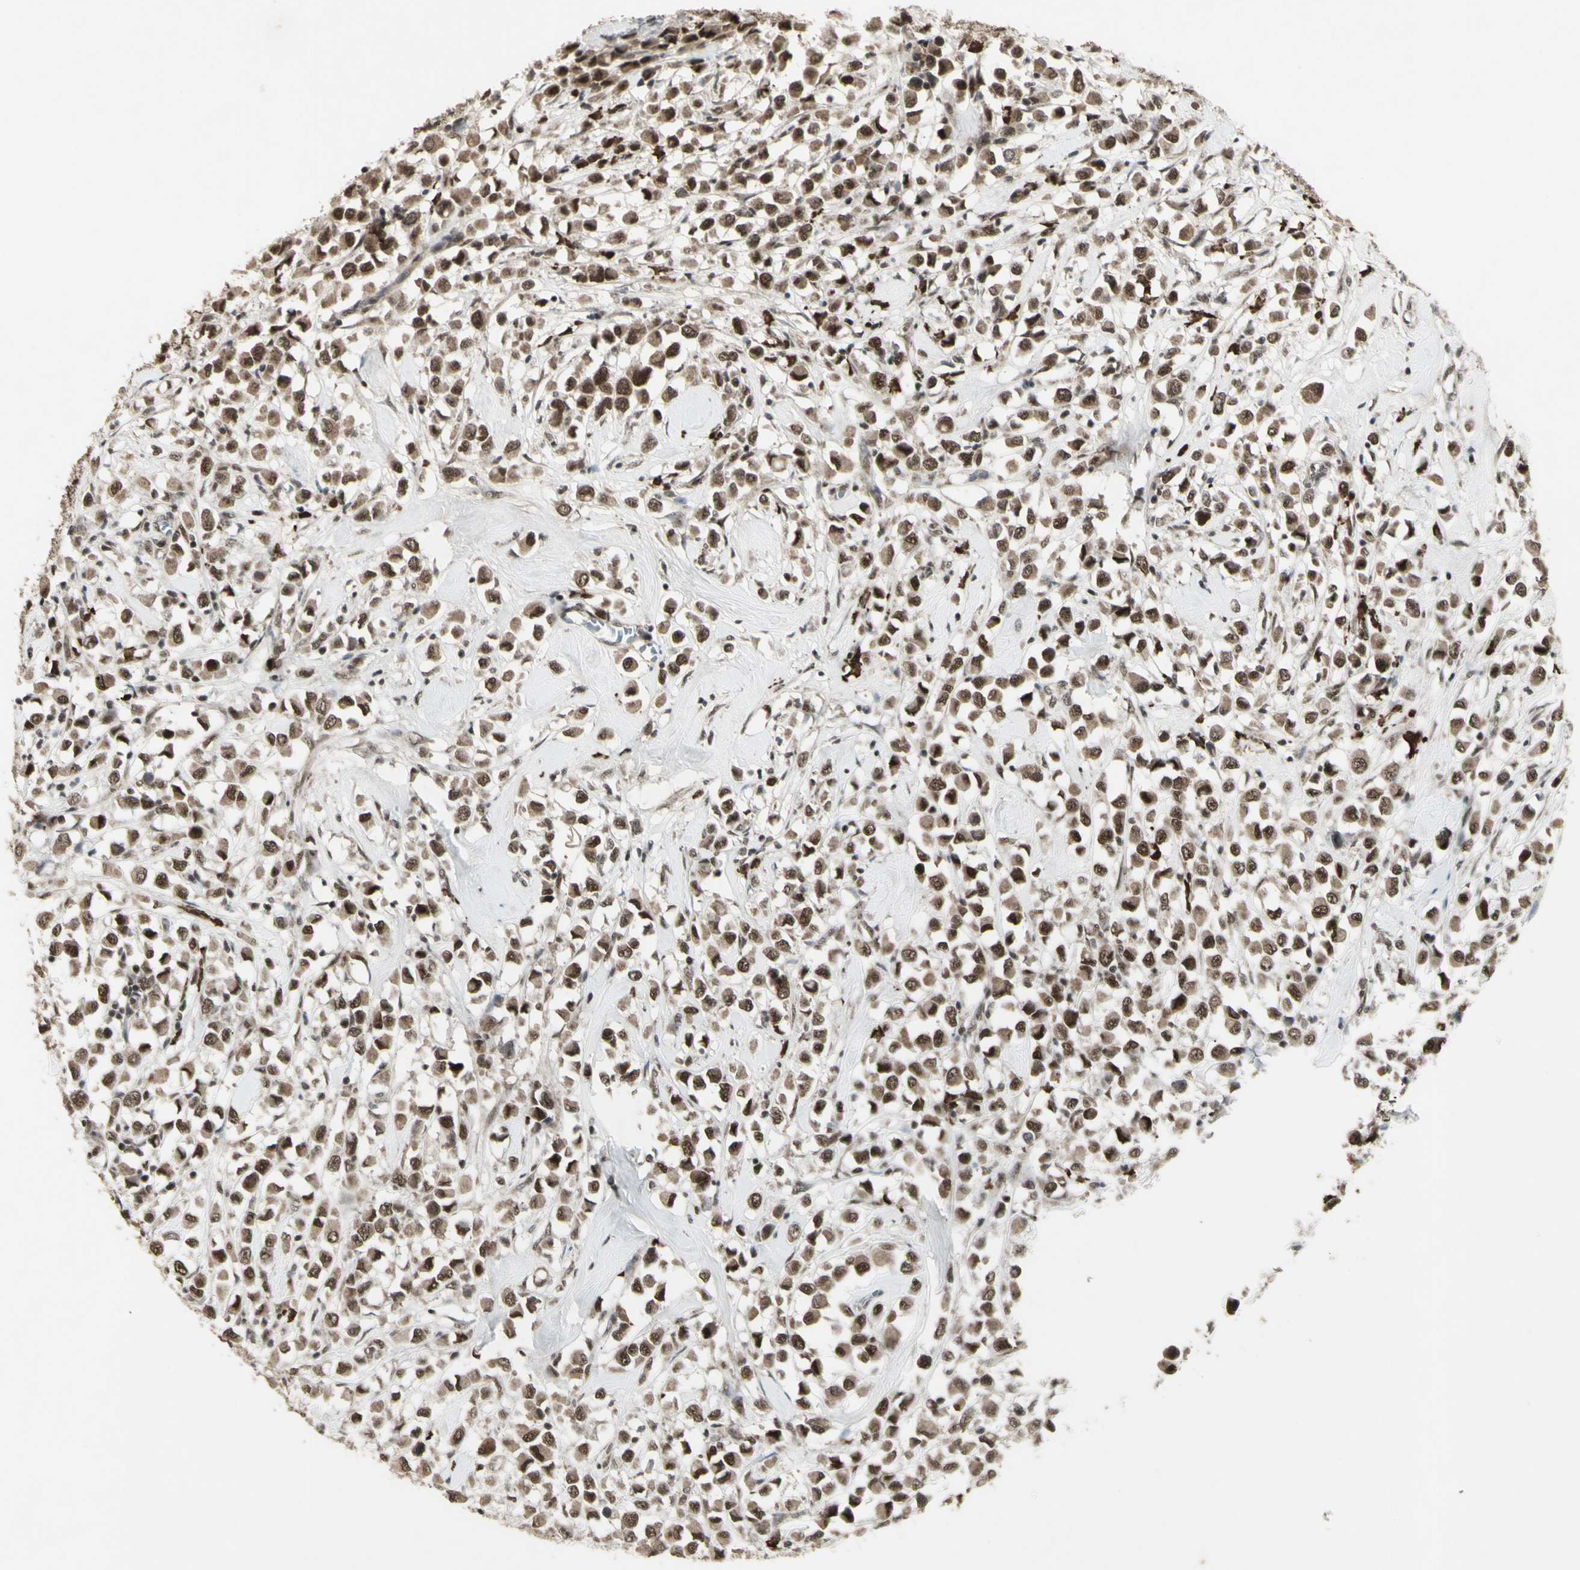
{"staining": {"intensity": "moderate", "quantity": ">75%", "location": "nuclear"}, "tissue": "breast cancer", "cell_type": "Tumor cells", "image_type": "cancer", "snomed": [{"axis": "morphology", "description": "Duct carcinoma"}, {"axis": "topography", "description": "Breast"}], "caption": "Immunohistochemistry (DAB (3,3'-diaminobenzidine)) staining of human breast cancer shows moderate nuclear protein positivity in approximately >75% of tumor cells. (Stains: DAB in brown, nuclei in blue, Microscopy: brightfield microscopy at high magnification).", "gene": "CCNT1", "patient": {"sex": "female", "age": 61}}